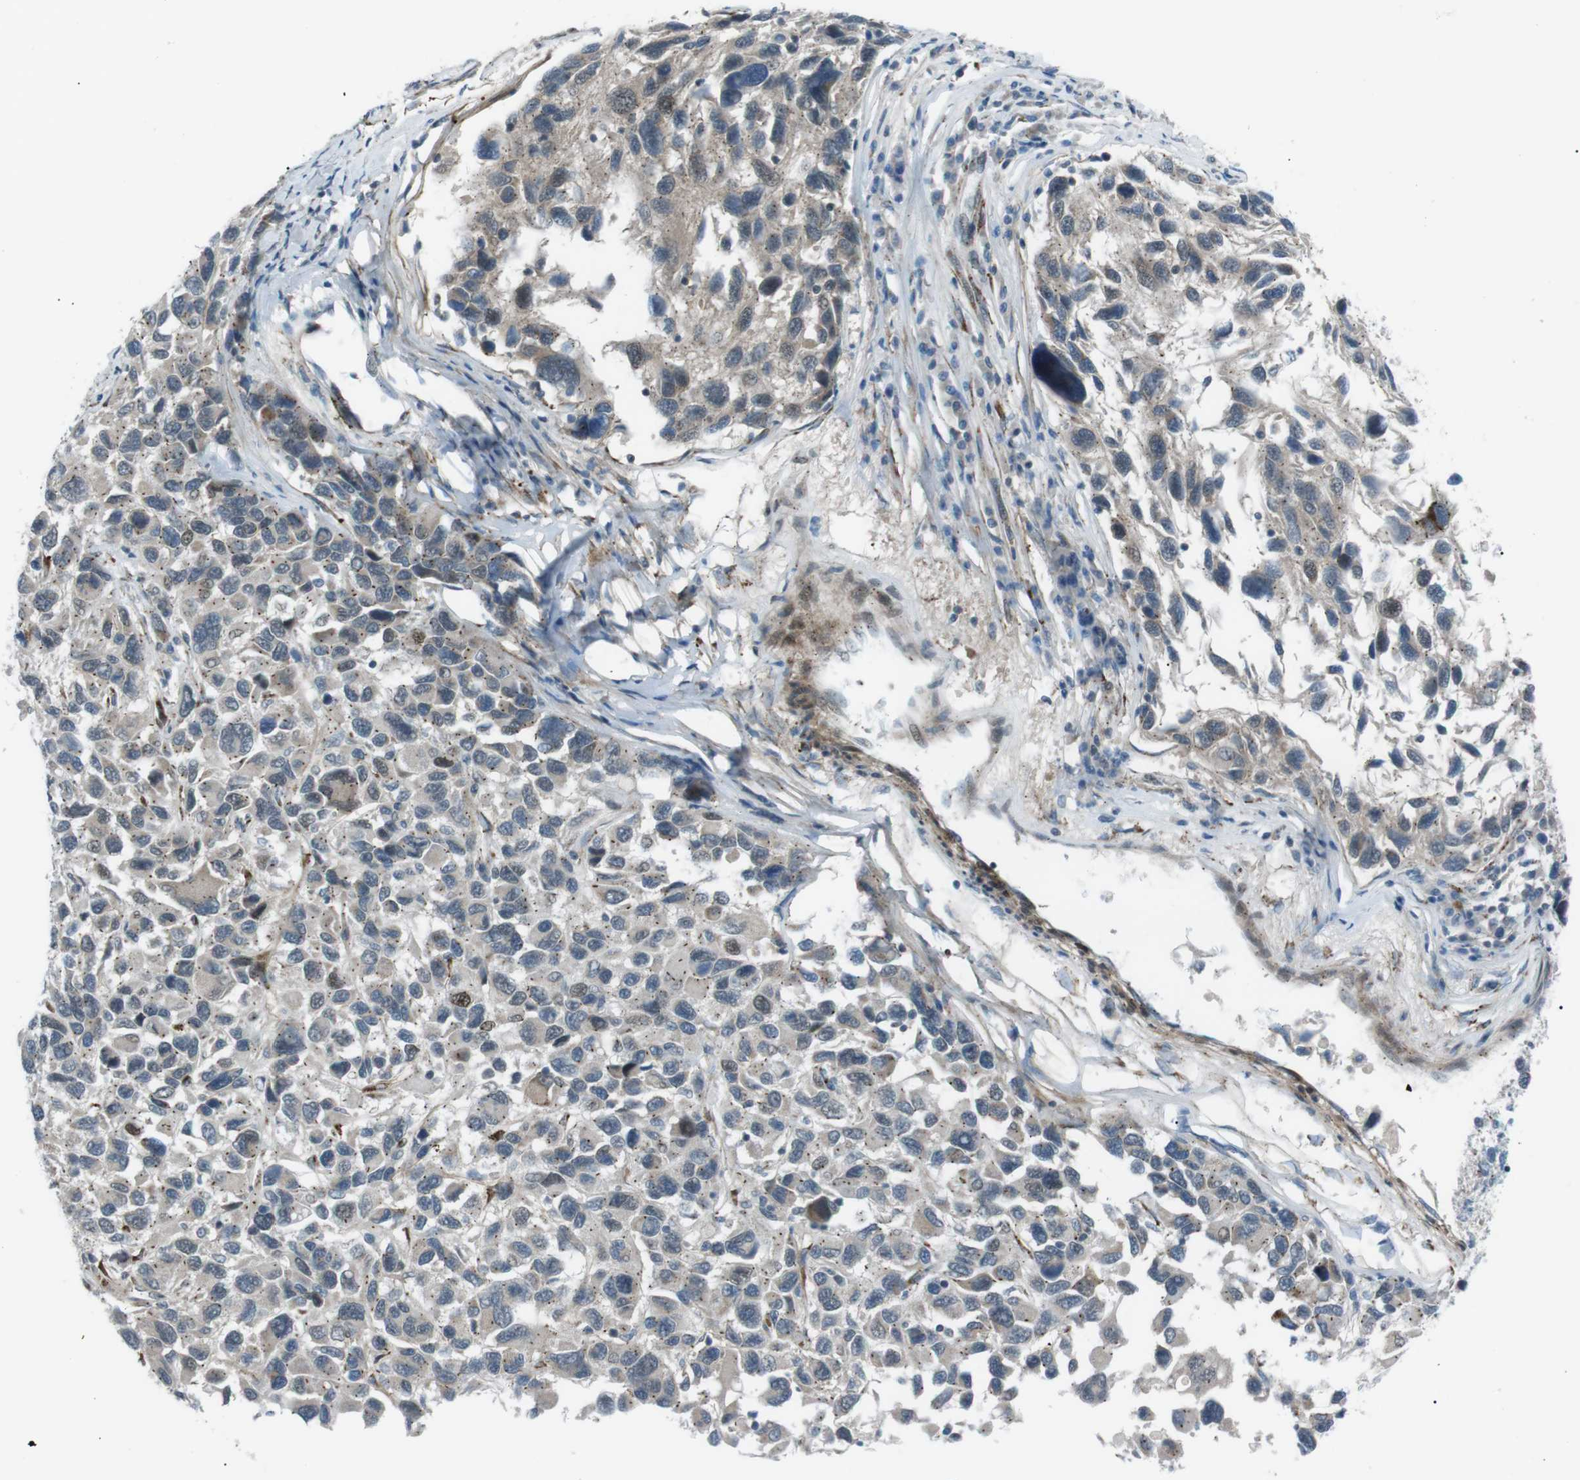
{"staining": {"intensity": "moderate", "quantity": "25%-75%", "location": "cytoplasmic/membranous"}, "tissue": "melanoma", "cell_type": "Tumor cells", "image_type": "cancer", "snomed": [{"axis": "morphology", "description": "Malignant melanoma, NOS"}, {"axis": "topography", "description": "Skin"}], "caption": "This micrograph exhibits immunohistochemistry (IHC) staining of human melanoma, with medium moderate cytoplasmic/membranous expression in about 25%-75% of tumor cells.", "gene": "ARID5B", "patient": {"sex": "male", "age": 53}}